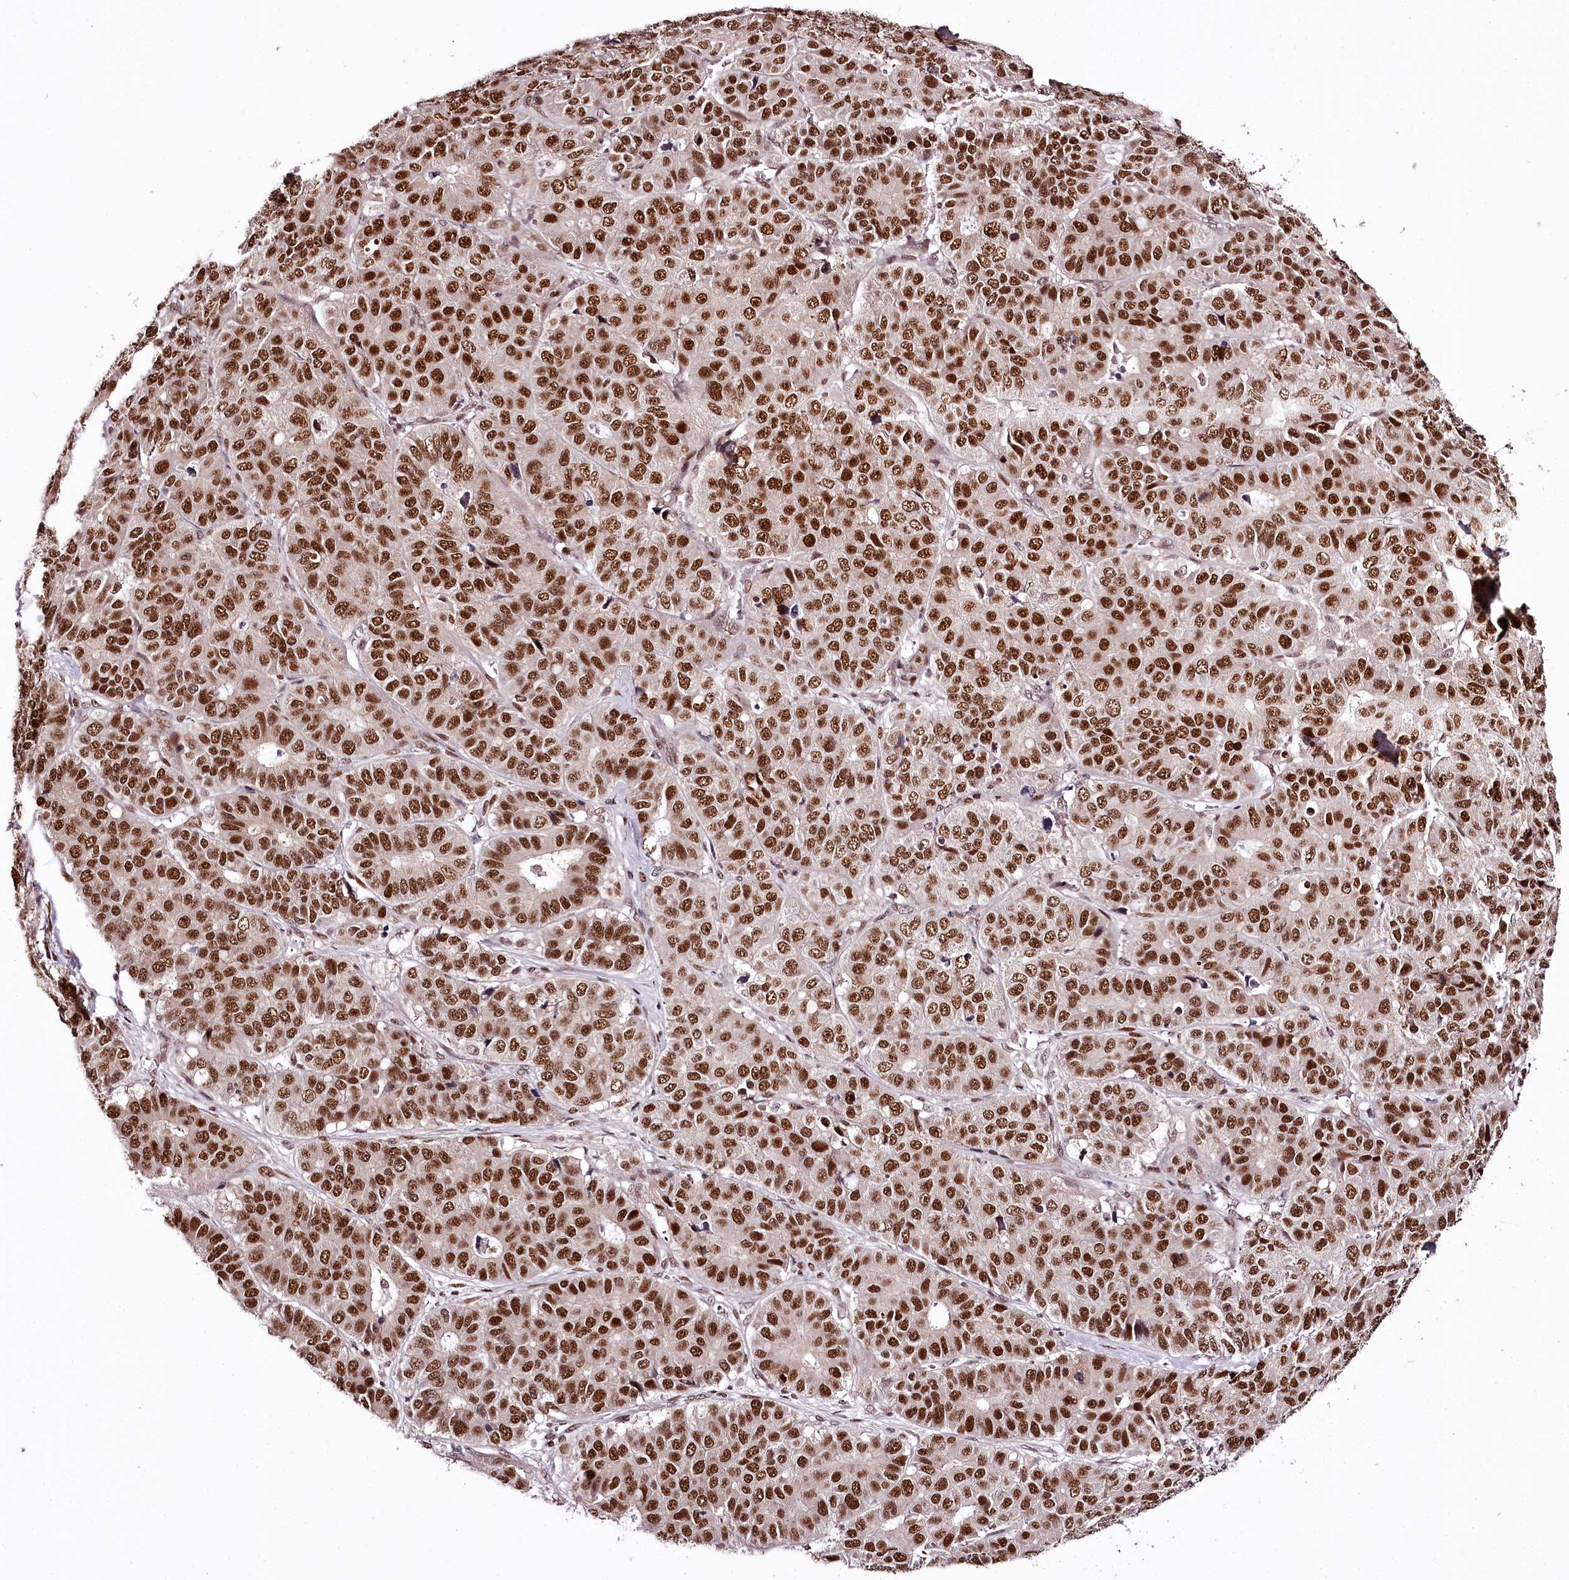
{"staining": {"intensity": "strong", "quantity": ">75%", "location": "nuclear"}, "tissue": "pancreatic cancer", "cell_type": "Tumor cells", "image_type": "cancer", "snomed": [{"axis": "morphology", "description": "Adenocarcinoma, NOS"}, {"axis": "topography", "description": "Pancreas"}], "caption": "Immunohistochemistry (IHC) staining of pancreatic cancer, which exhibits high levels of strong nuclear expression in approximately >75% of tumor cells indicating strong nuclear protein staining. The staining was performed using DAB (3,3'-diaminobenzidine) (brown) for protein detection and nuclei were counterstained in hematoxylin (blue).", "gene": "TTC33", "patient": {"sex": "male", "age": 50}}